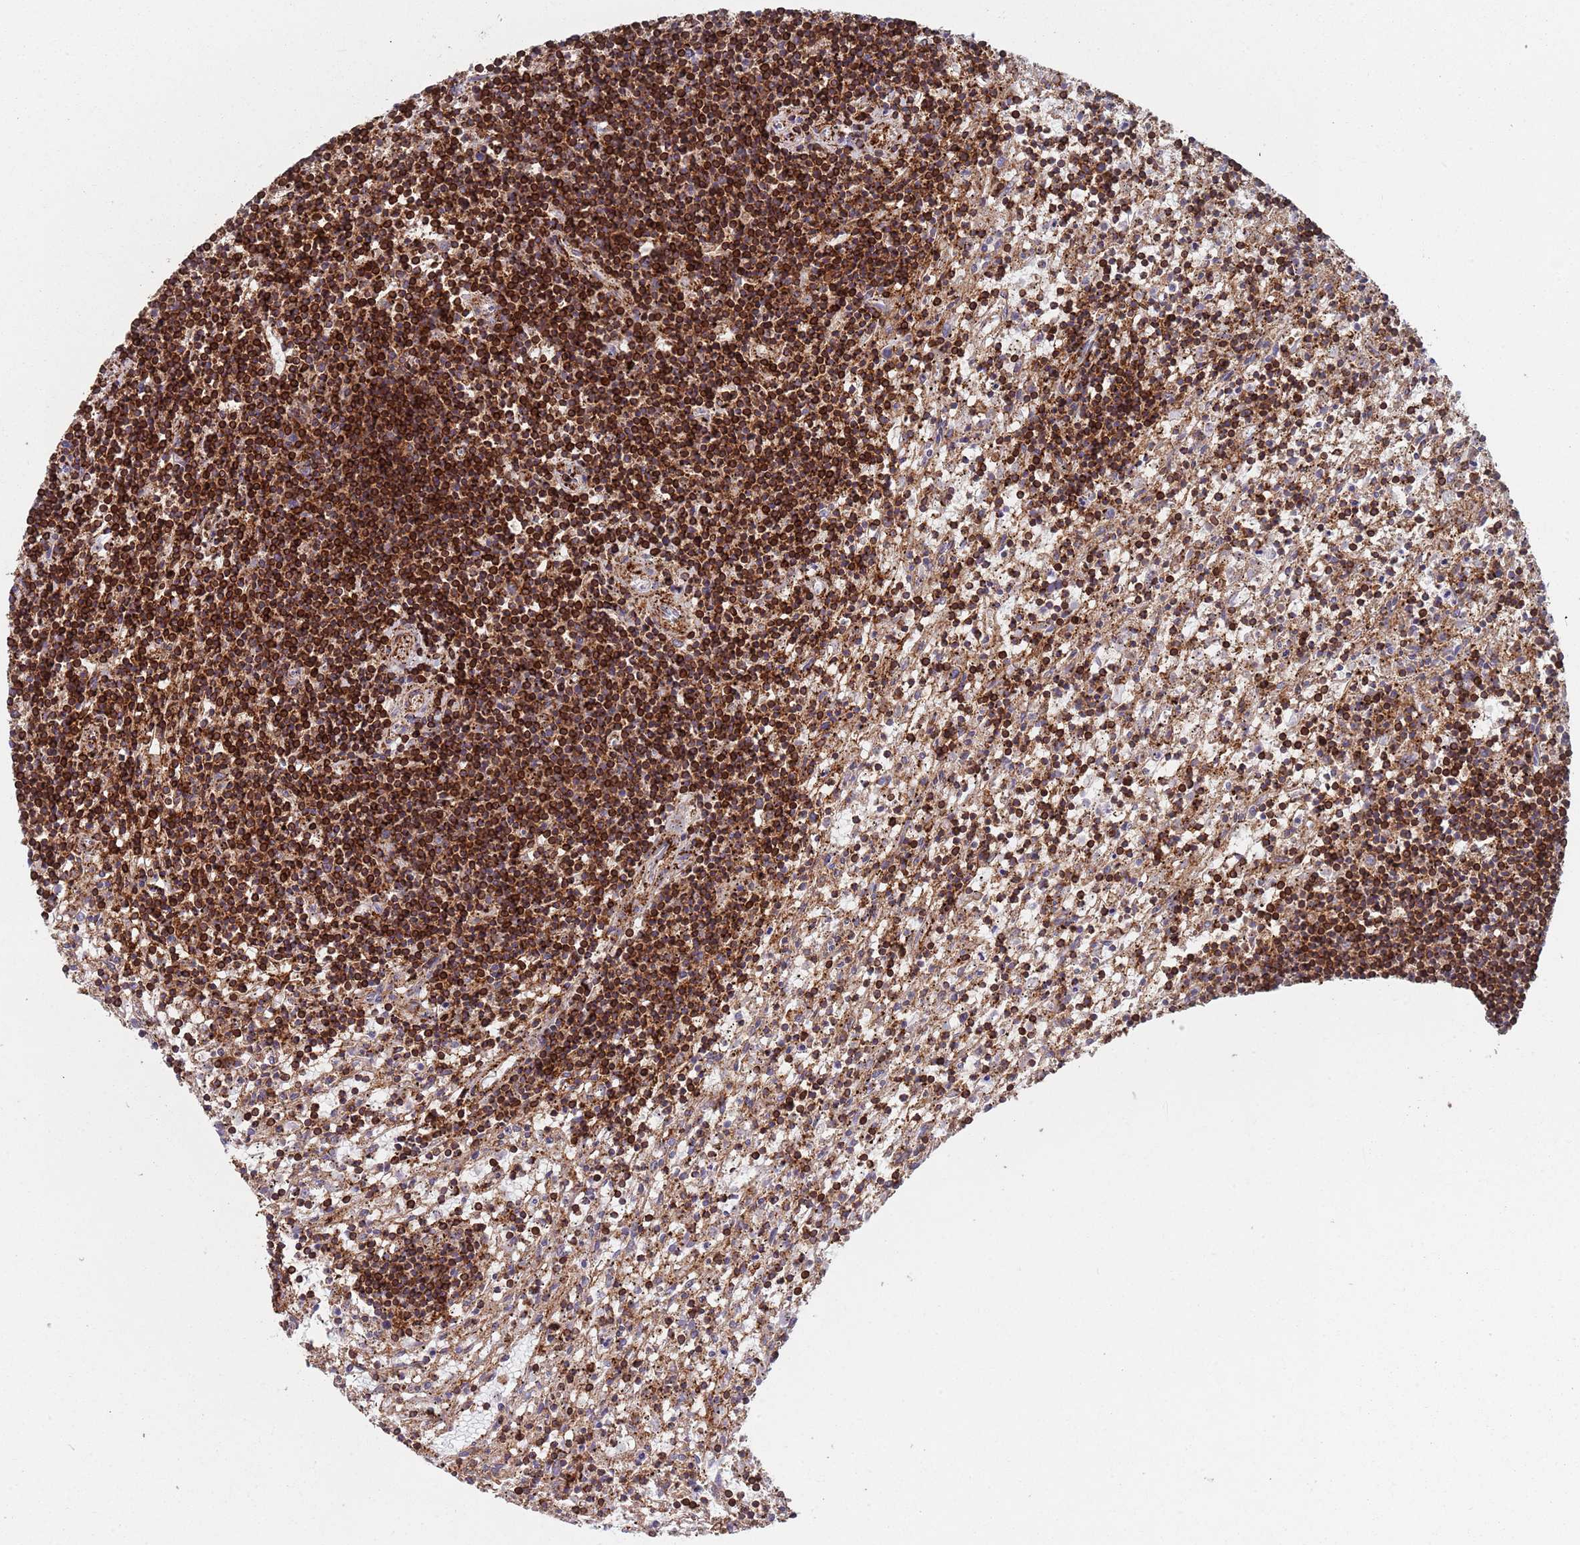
{"staining": {"intensity": "strong", "quantity": ">75%", "location": "cytoplasmic/membranous"}, "tissue": "lymphoma", "cell_type": "Tumor cells", "image_type": "cancer", "snomed": [{"axis": "morphology", "description": "Malignant lymphoma, non-Hodgkin's type, Low grade"}, {"axis": "topography", "description": "Spleen"}], "caption": "DAB (3,3'-diaminobenzidine) immunohistochemical staining of lymphoma exhibits strong cytoplasmic/membranous protein staining in approximately >75% of tumor cells.", "gene": "RNF144A", "patient": {"sex": "male", "age": 76}}